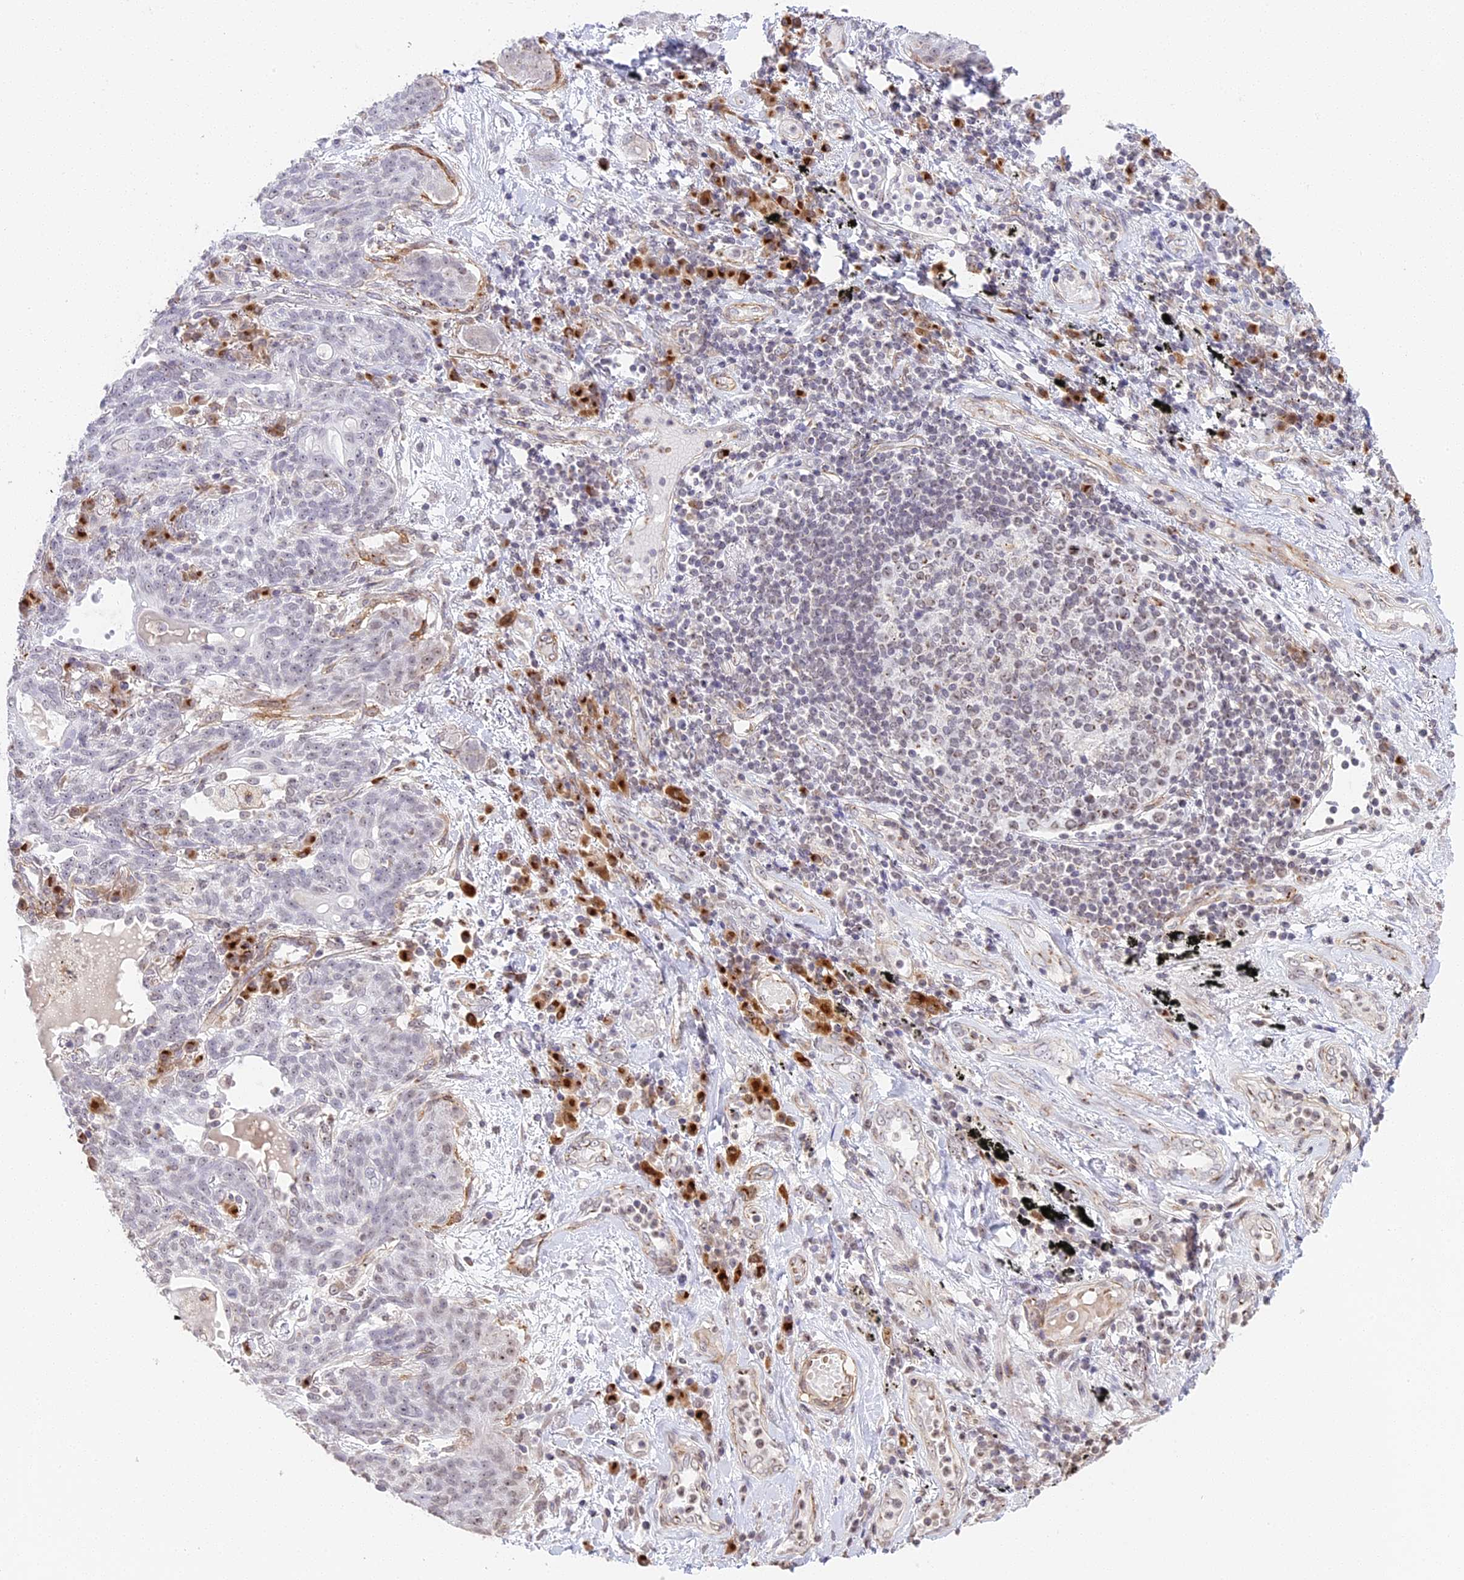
{"staining": {"intensity": "weak", "quantity": "<25%", "location": "nuclear"}, "tissue": "lung cancer", "cell_type": "Tumor cells", "image_type": "cancer", "snomed": [{"axis": "morphology", "description": "Squamous cell carcinoma, NOS"}, {"axis": "topography", "description": "Lung"}], "caption": "Immunohistochemistry photomicrograph of neoplastic tissue: lung cancer stained with DAB (3,3'-diaminobenzidine) exhibits no significant protein staining in tumor cells.", "gene": "HEATR5B", "patient": {"sex": "female", "age": 70}}